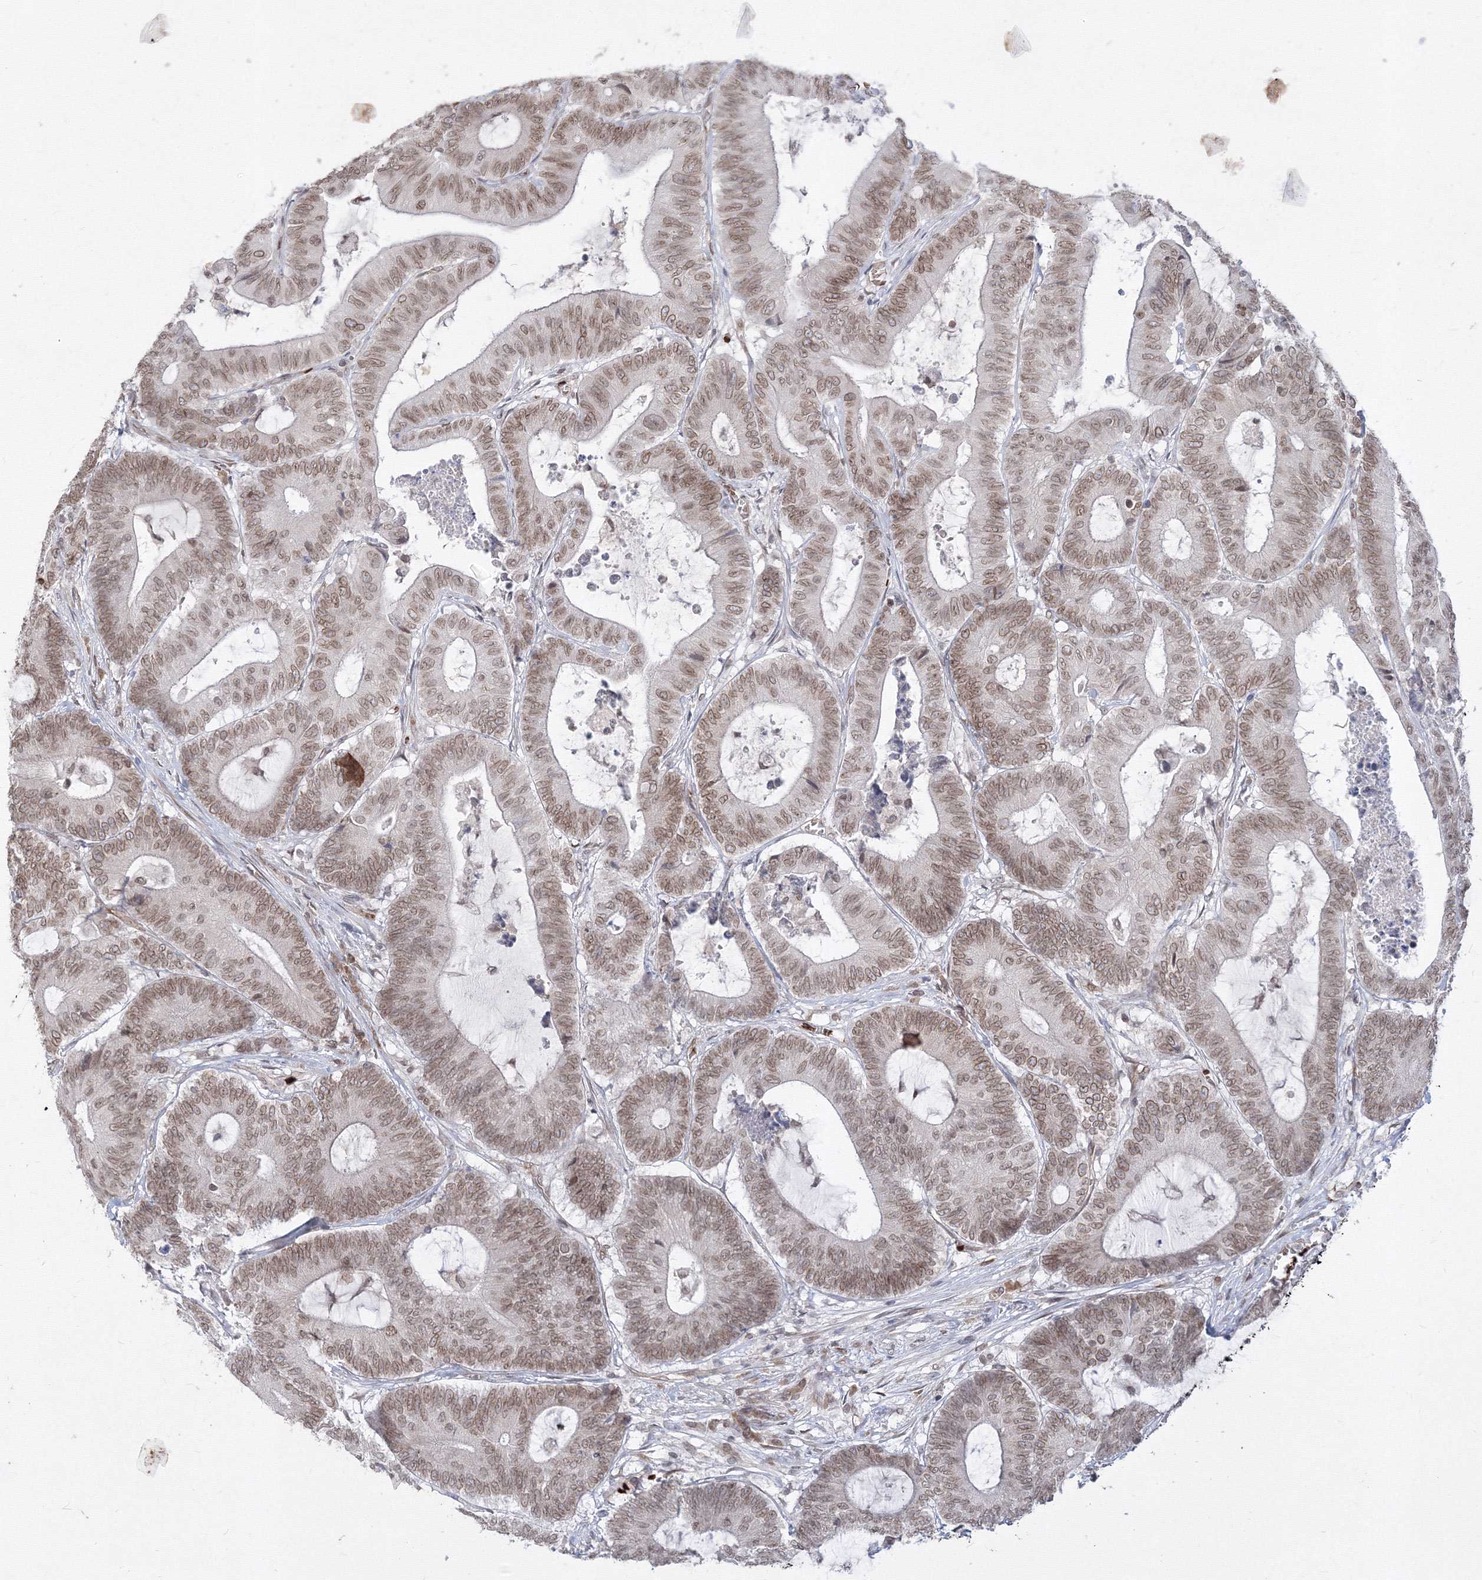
{"staining": {"intensity": "moderate", "quantity": ">75%", "location": "cytoplasmic/membranous,nuclear"}, "tissue": "colorectal cancer", "cell_type": "Tumor cells", "image_type": "cancer", "snomed": [{"axis": "morphology", "description": "Adenocarcinoma, NOS"}, {"axis": "topography", "description": "Colon"}], "caption": "The immunohistochemical stain highlights moderate cytoplasmic/membranous and nuclear expression in tumor cells of adenocarcinoma (colorectal) tissue.", "gene": "DNAJB2", "patient": {"sex": "female", "age": 84}}